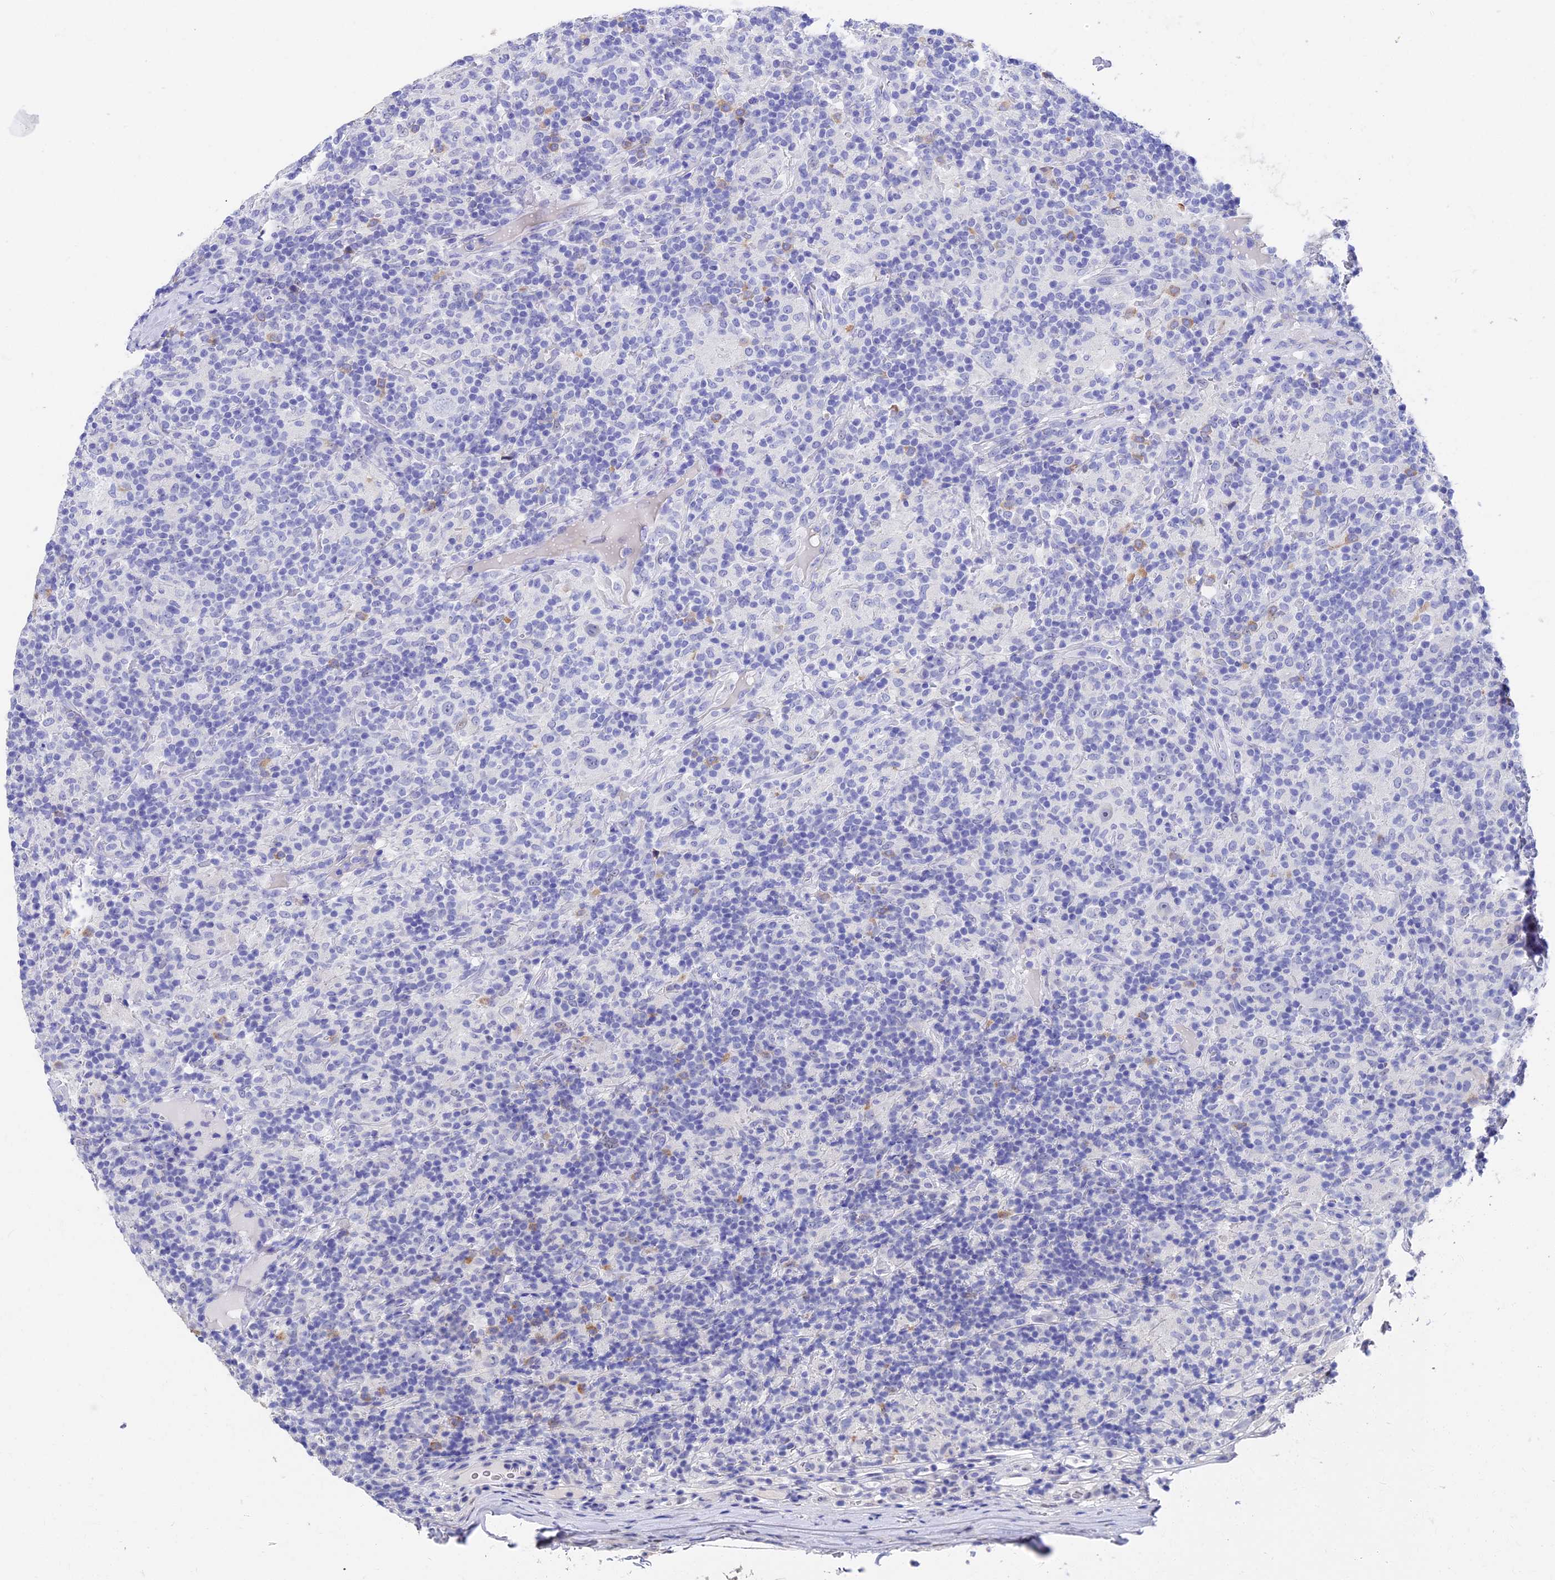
{"staining": {"intensity": "negative", "quantity": "none", "location": "none"}, "tissue": "lymphoma", "cell_type": "Tumor cells", "image_type": "cancer", "snomed": [{"axis": "morphology", "description": "Hodgkin's disease, NOS"}, {"axis": "topography", "description": "Lymph node"}], "caption": "The micrograph shows no staining of tumor cells in Hodgkin's disease. (DAB (3,3'-diaminobenzidine) IHC, high magnification).", "gene": "VPS33B", "patient": {"sex": "male", "age": 70}}